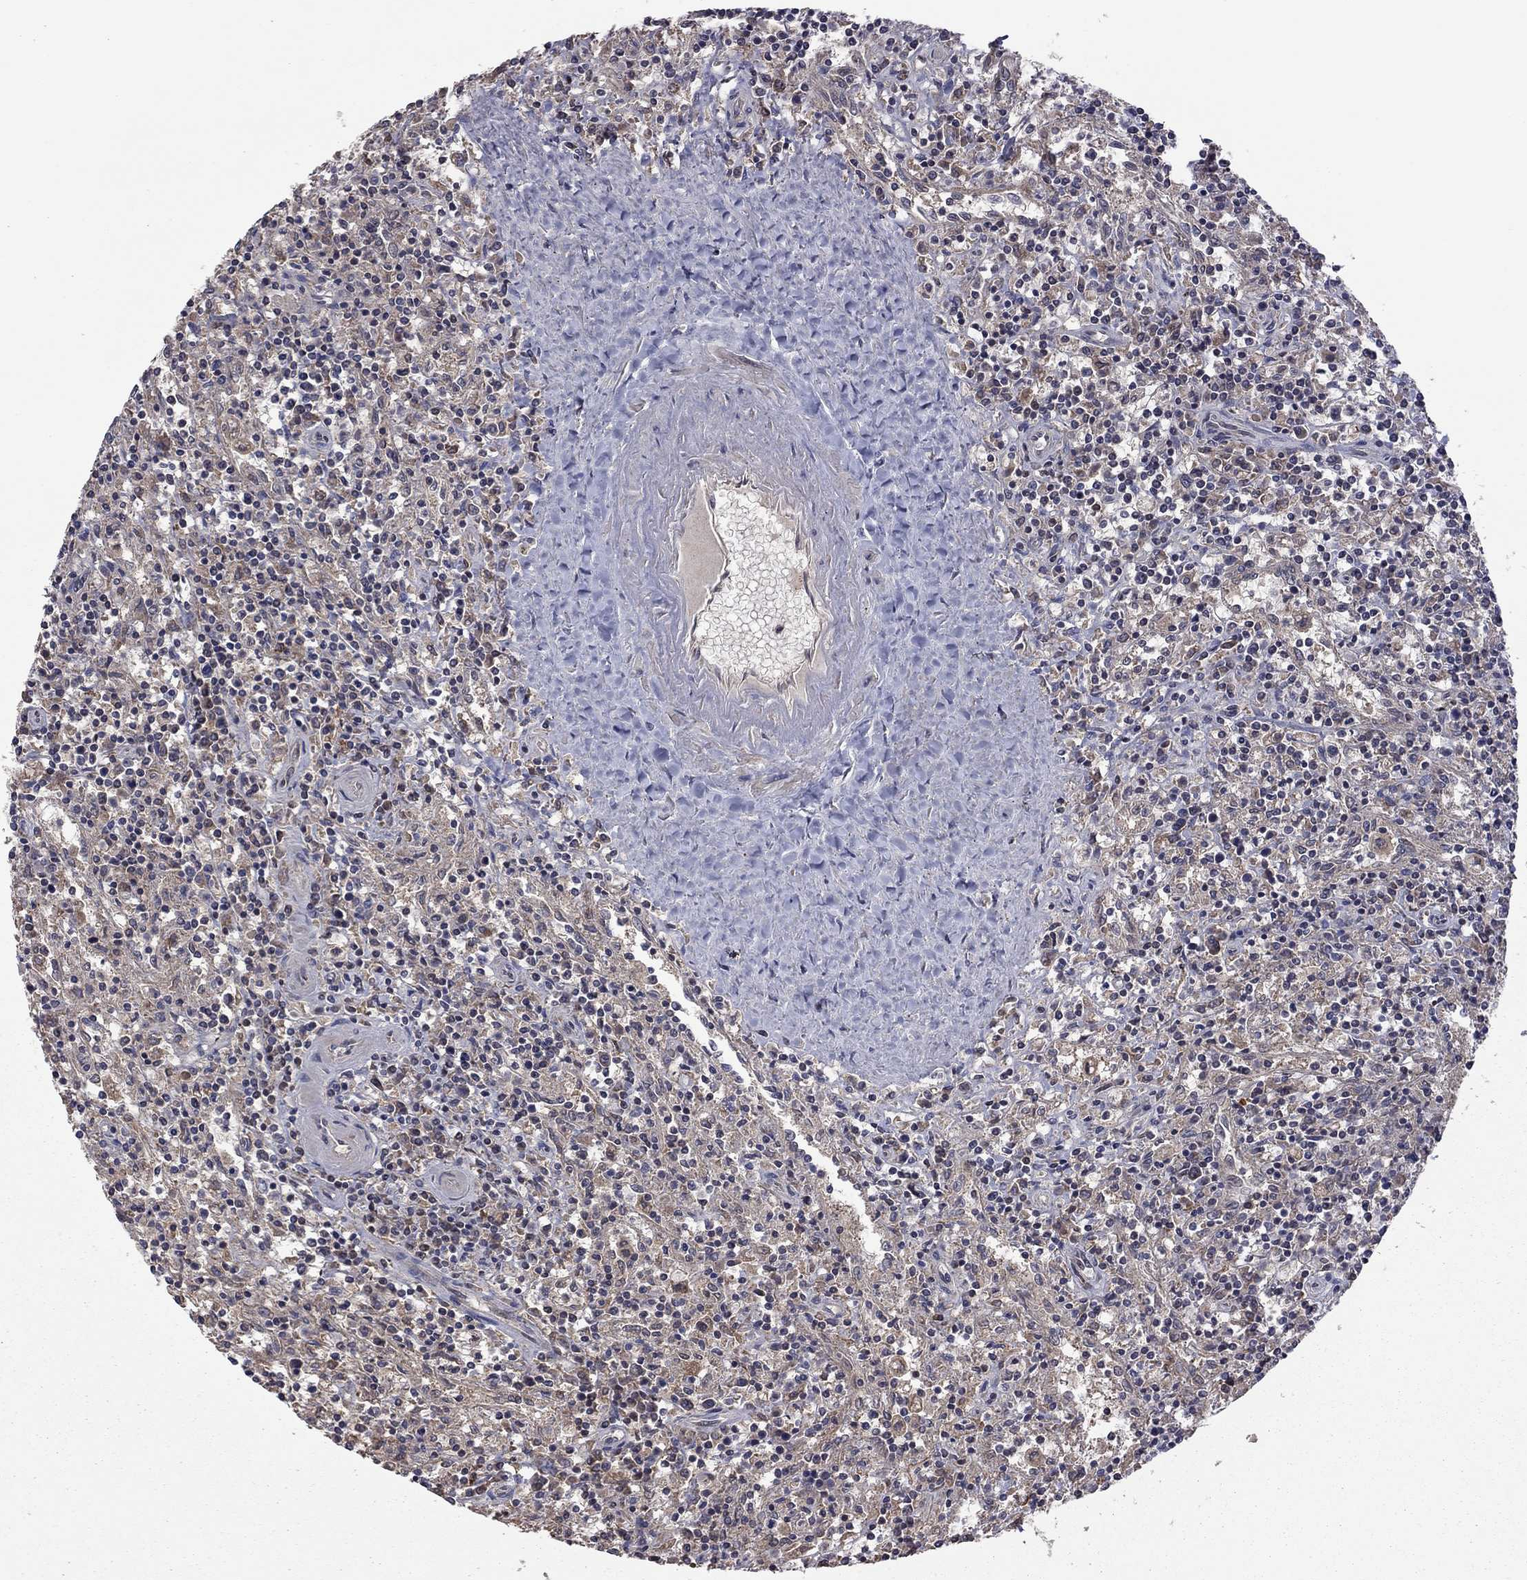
{"staining": {"intensity": "negative", "quantity": "none", "location": "none"}, "tissue": "lymphoma", "cell_type": "Tumor cells", "image_type": "cancer", "snomed": [{"axis": "morphology", "description": "Malignant lymphoma, non-Hodgkin's type, Low grade"}, {"axis": "topography", "description": "Spleen"}], "caption": "This image is of lymphoma stained with immunohistochemistry (IHC) to label a protein in brown with the nuclei are counter-stained blue. There is no expression in tumor cells.", "gene": "GPAA1", "patient": {"sex": "male", "age": 62}}